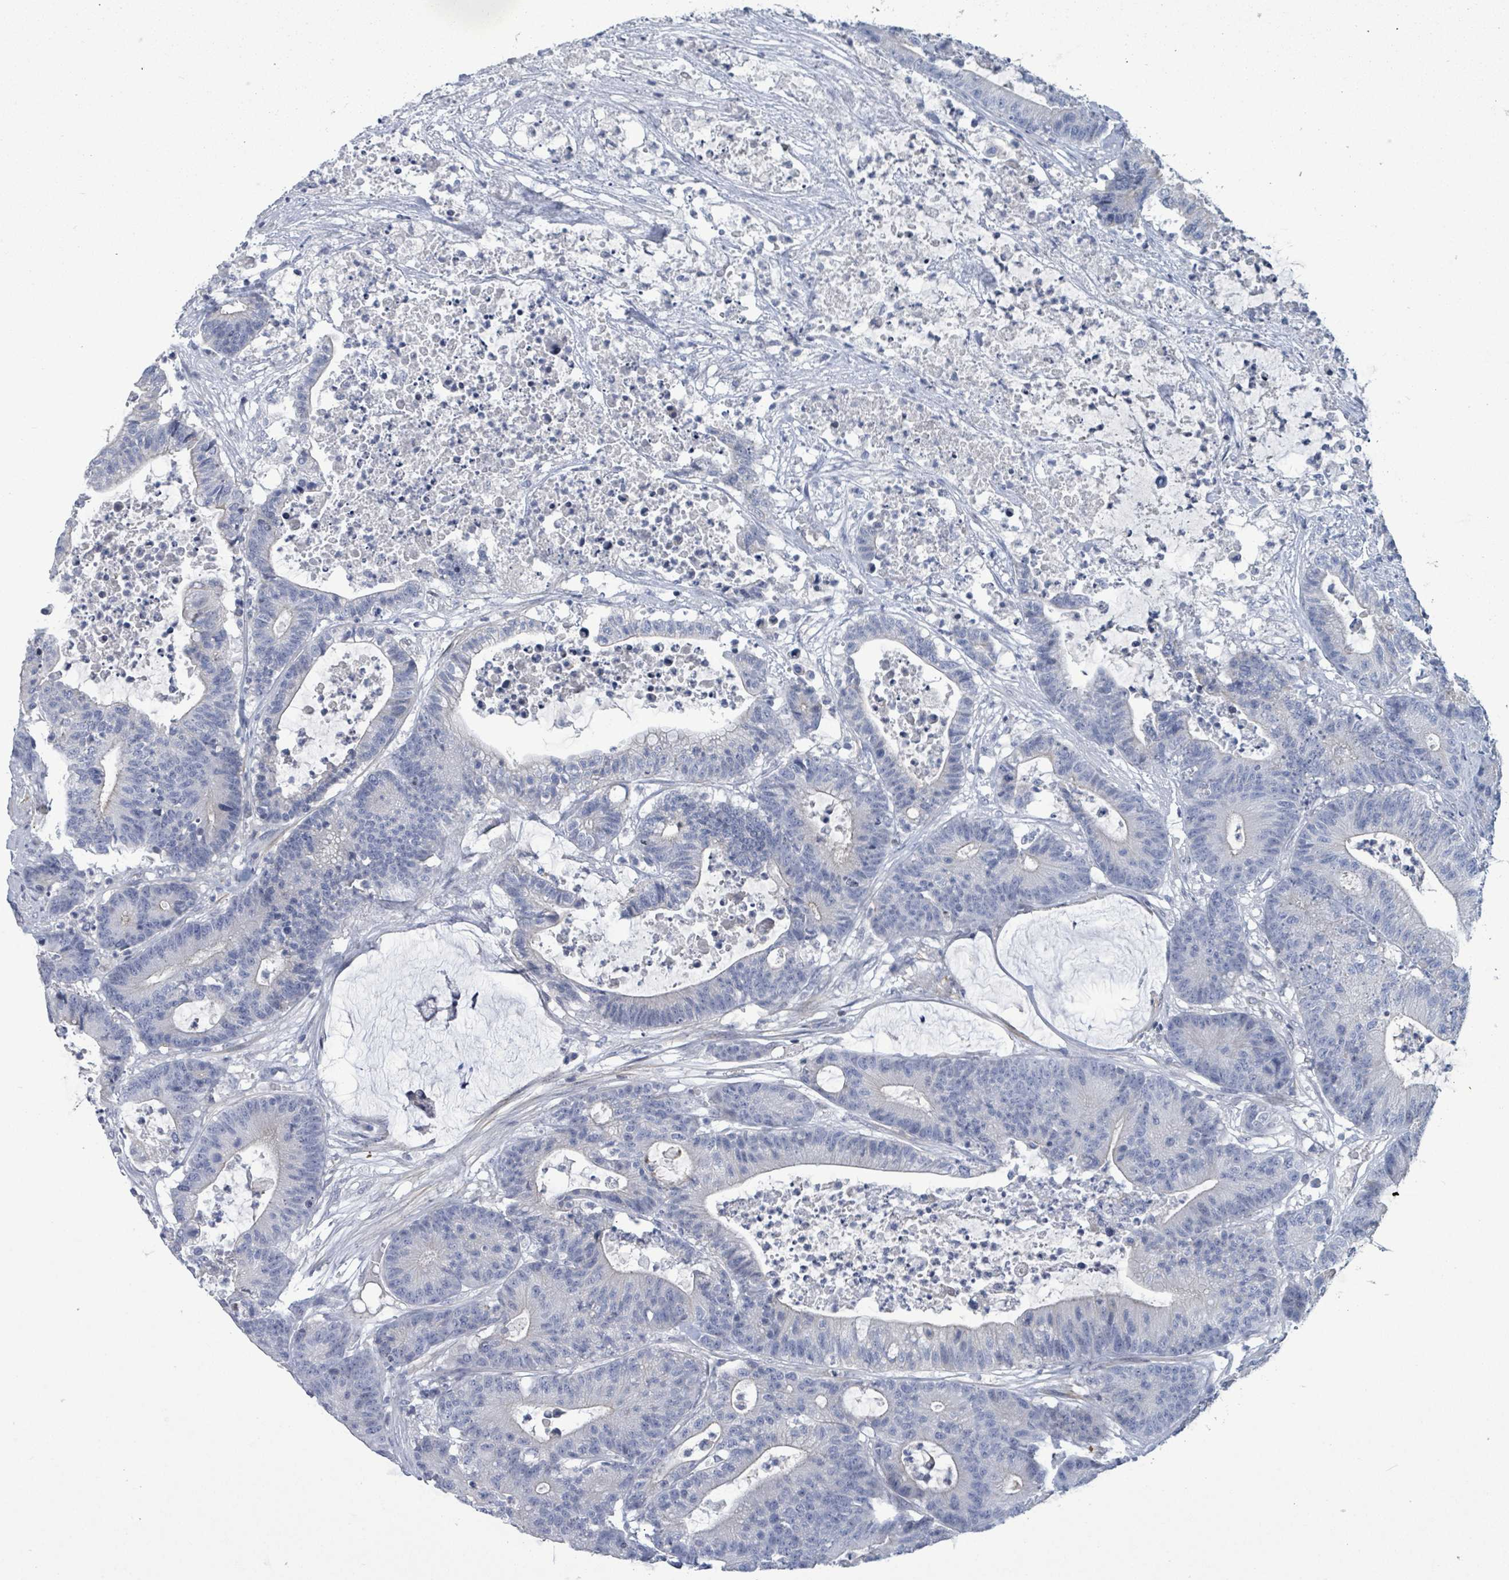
{"staining": {"intensity": "negative", "quantity": "none", "location": "none"}, "tissue": "colorectal cancer", "cell_type": "Tumor cells", "image_type": "cancer", "snomed": [{"axis": "morphology", "description": "Adenocarcinoma, NOS"}, {"axis": "topography", "description": "Colon"}], "caption": "Immunohistochemistry photomicrograph of colorectal cancer (adenocarcinoma) stained for a protein (brown), which shows no expression in tumor cells.", "gene": "NTN3", "patient": {"sex": "female", "age": 84}}